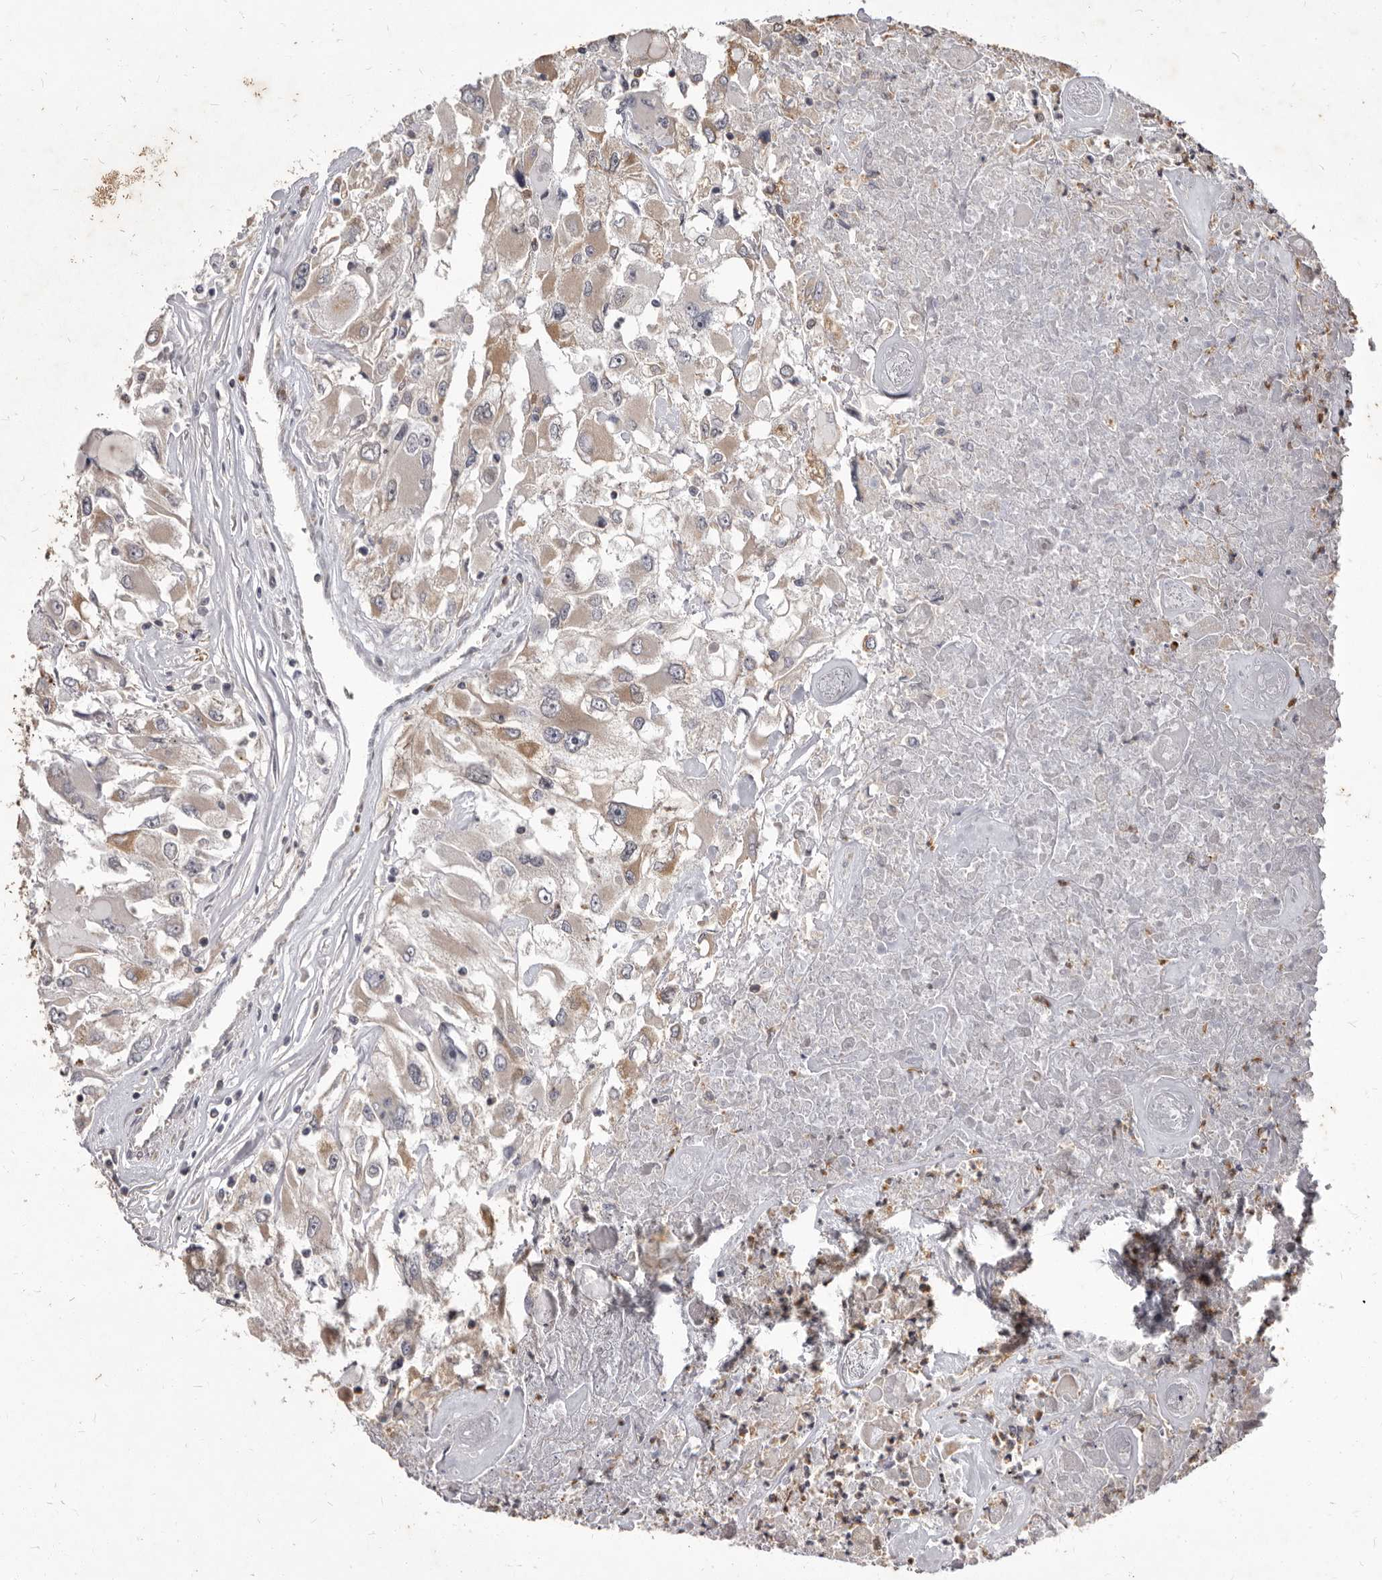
{"staining": {"intensity": "weak", "quantity": "<25%", "location": "cytoplasmic/membranous"}, "tissue": "renal cancer", "cell_type": "Tumor cells", "image_type": "cancer", "snomed": [{"axis": "morphology", "description": "Adenocarcinoma, NOS"}, {"axis": "topography", "description": "Kidney"}], "caption": "Immunohistochemical staining of renal cancer displays no significant expression in tumor cells.", "gene": "ACLY", "patient": {"sex": "female", "age": 52}}